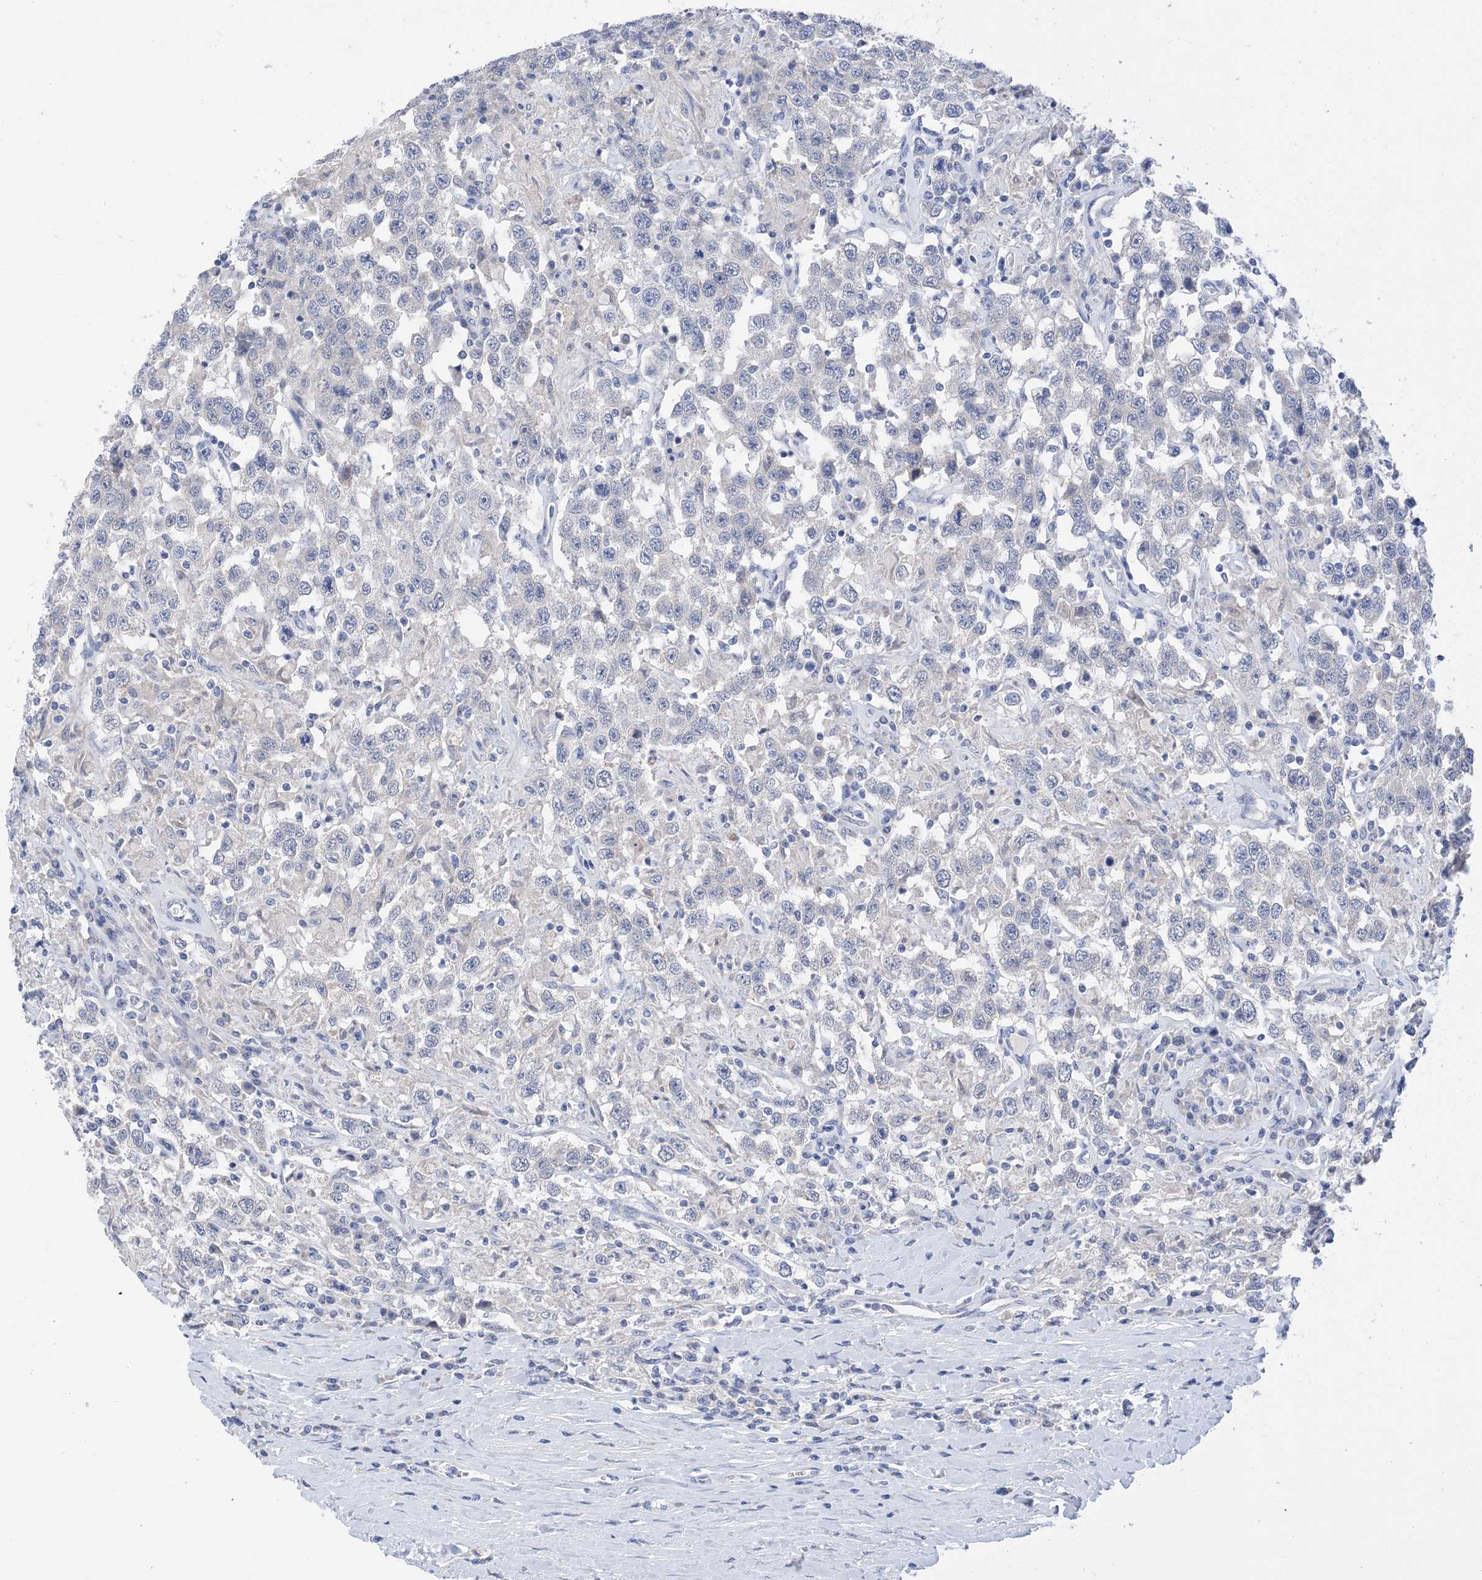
{"staining": {"intensity": "negative", "quantity": "none", "location": "none"}, "tissue": "testis cancer", "cell_type": "Tumor cells", "image_type": "cancer", "snomed": [{"axis": "morphology", "description": "Seminoma, NOS"}, {"axis": "topography", "description": "Testis"}], "caption": "The photomicrograph shows no staining of tumor cells in testis cancer. Nuclei are stained in blue.", "gene": "PLK4", "patient": {"sex": "male", "age": 41}}